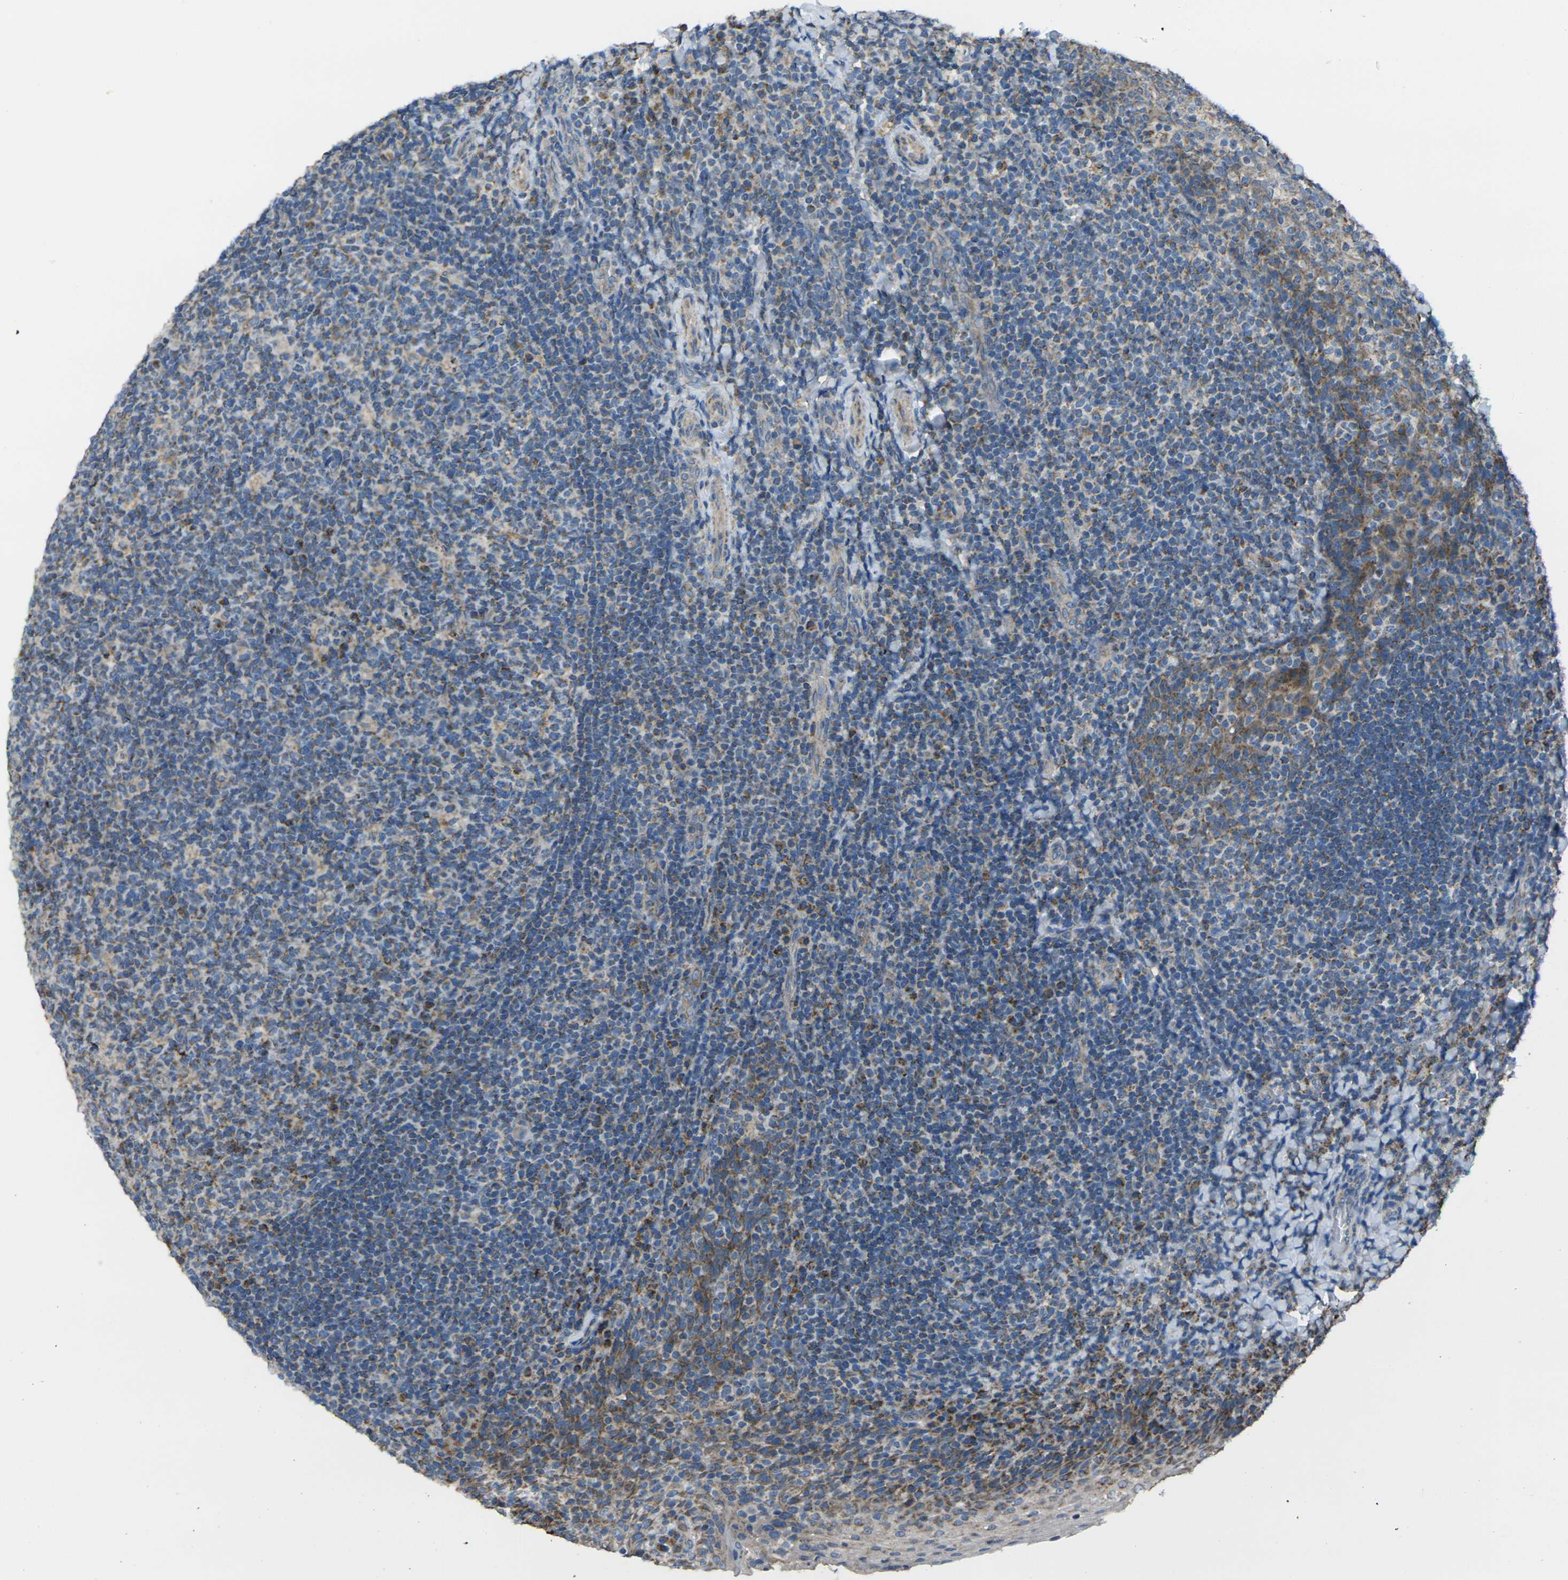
{"staining": {"intensity": "weak", "quantity": ">75%", "location": "cytoplasmic/membranous"}, "tissue": "tonsil", "cell_type": "Germinal center cells", "image_type": "normal", "snomed": [{"axis": "morphology", "description": "Normal tissue, NOS"}, {"axis": "topography", "description": "Tonsil"}], "caption": "Human tonsil stained for a protein (brown) displays weak cytoplasmic/membranous positive staining in about >75% of germinal center cells.", "gene": "TMEM120B", "patient": {"sex": "male", "age": 17}}